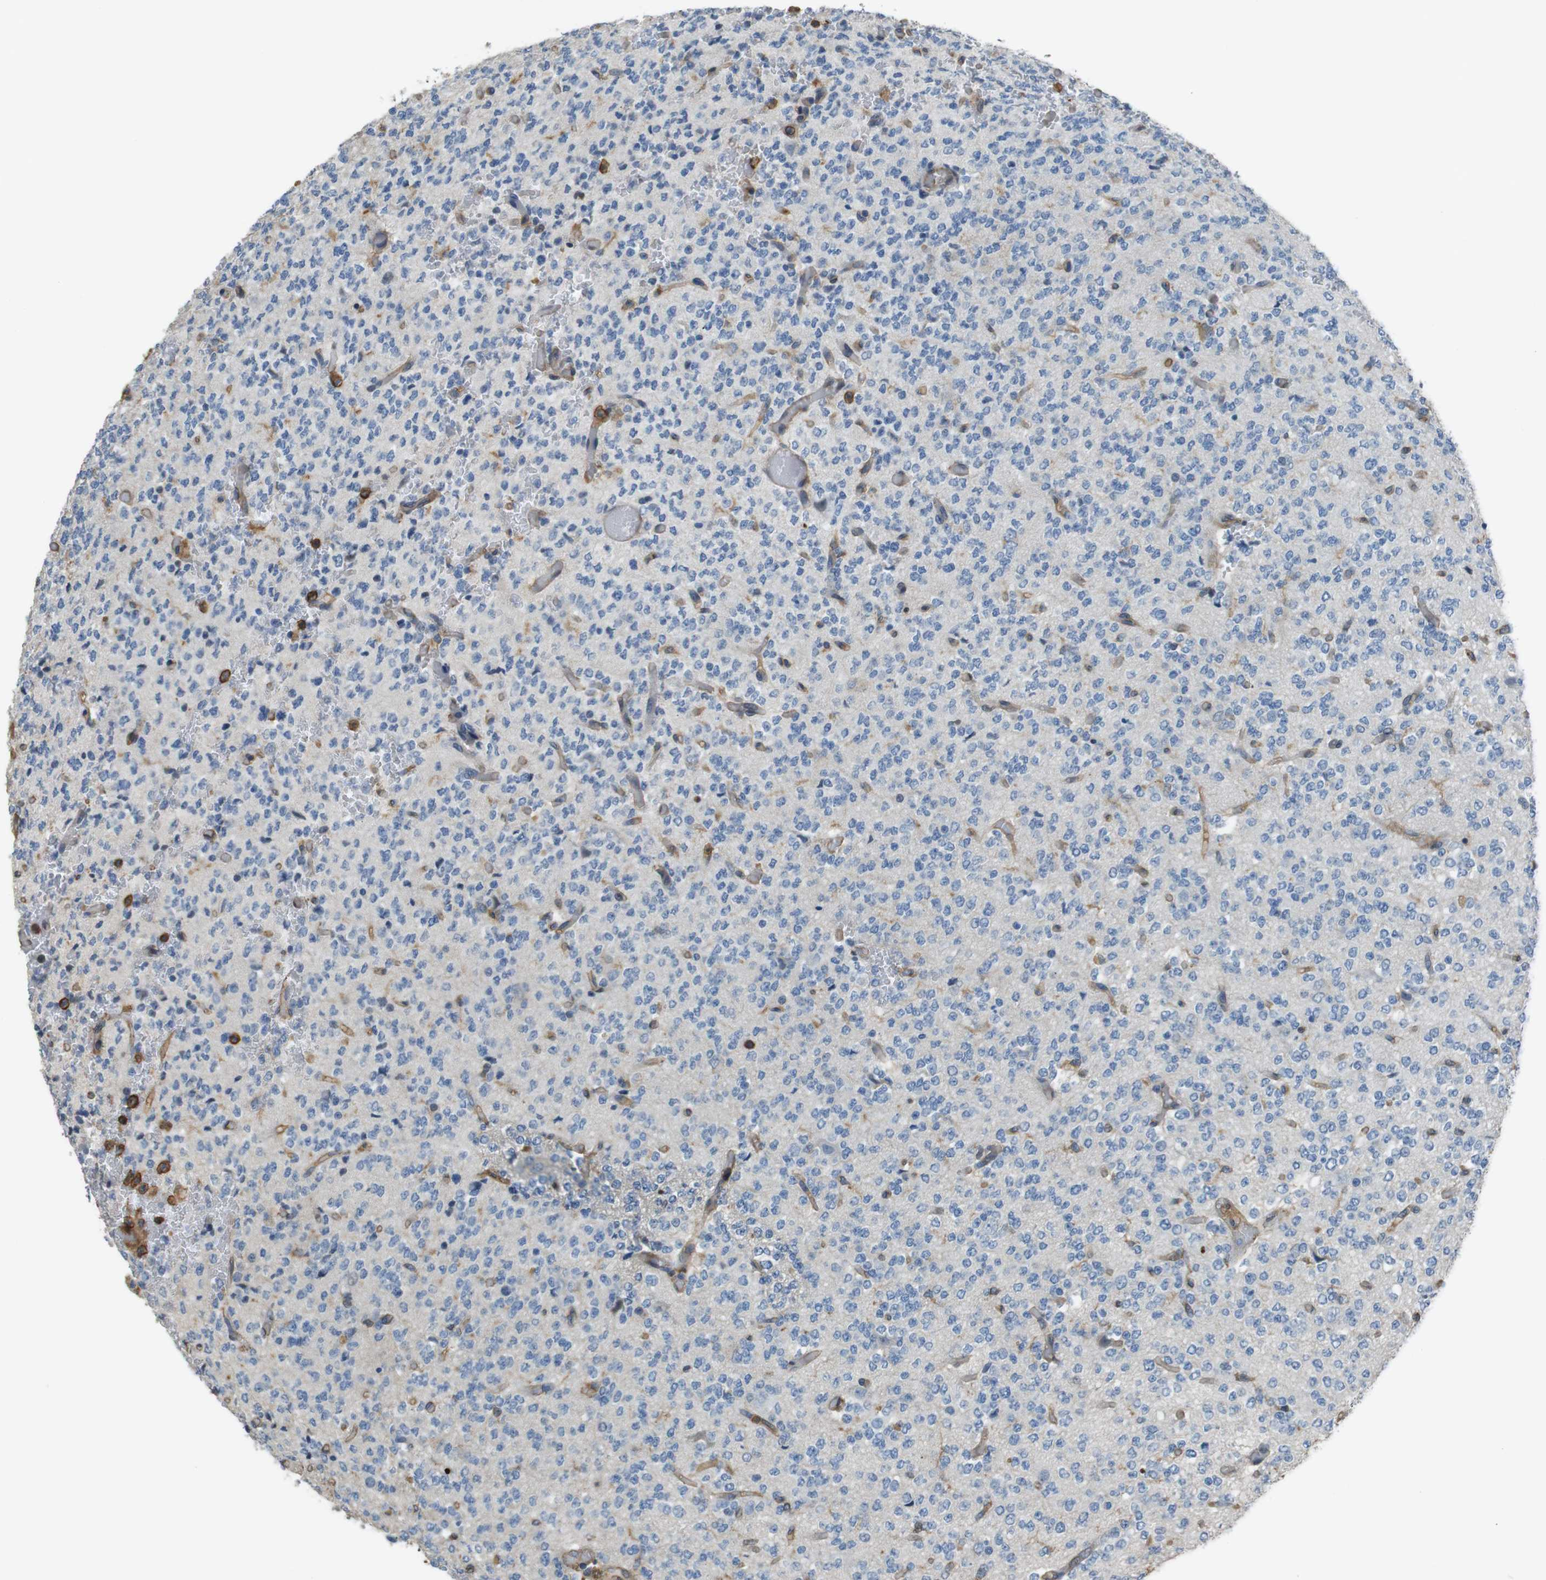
{"staining": {"intensity": "moderate", "quantity": "<25%", "location": "cytoplasmic/membranous"}, "tissue": "glioma", "cell_type": "Tumor cells", "image_type": "cancer", "snomed": [{"axis": "morphology", "description": "Glioma, malignant, Low grade"}, {"axis": "topography", "description": "Brain"}], "caption": "Immunohistochemistry (DAB (3,3'-diaminobenzidine)) staining of human low-grade glioma (malignant) exhibits moderate cytoplasmic/membranous protein staining in approximately <25% of tumor cells. The staining was performed using DAB to visualize the protein expression in brown, while the nuclei were stained in blue with hematoxylin (Magnification: 20x).", "gene": "FCAR", "patient": {"sex": "male", "age": 38}}